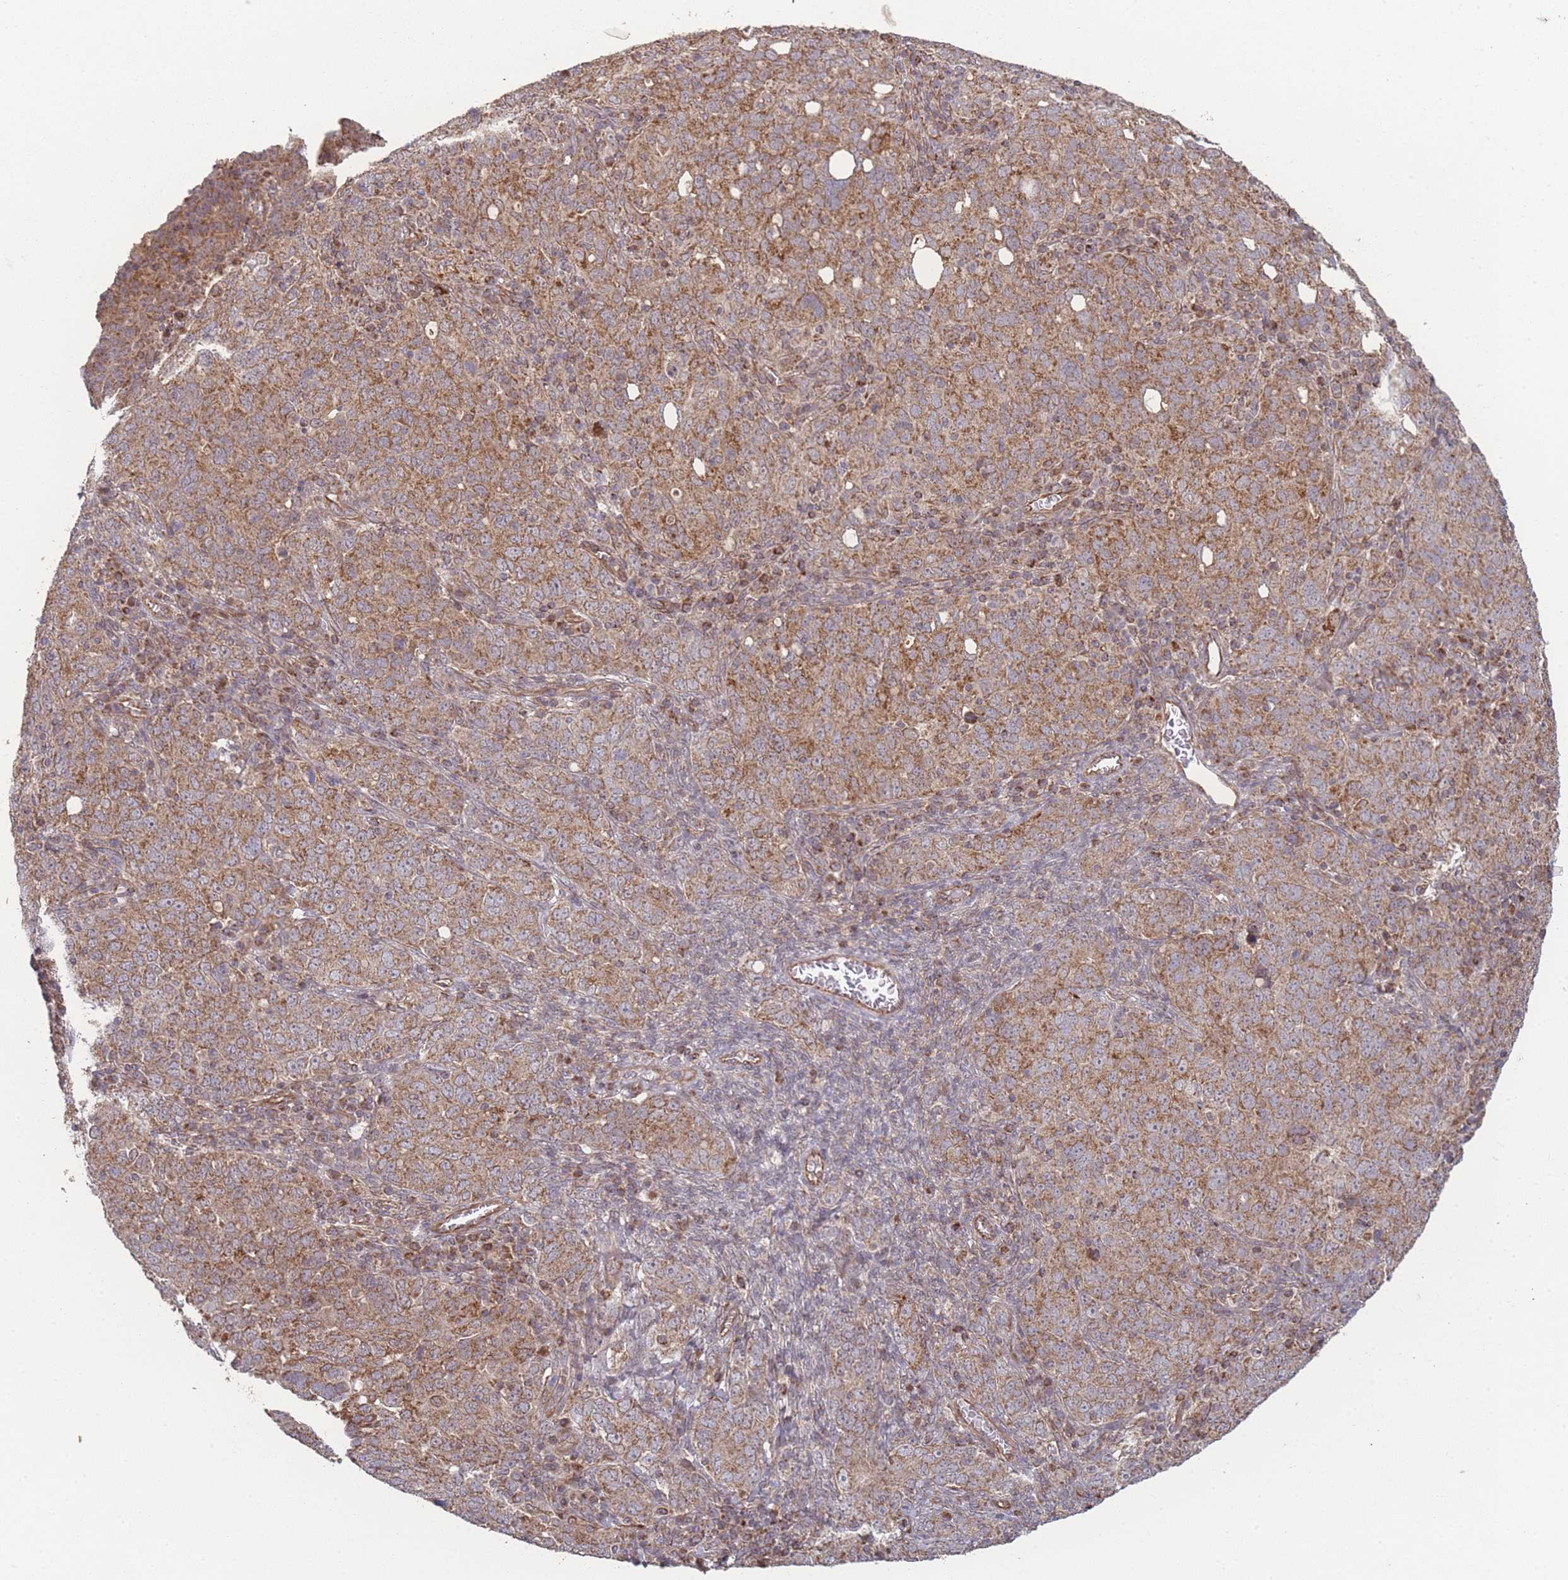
{"staining": {"intensity": "moderate", "quantity": ">75%", "location": "cytoplasmic/membranous"}, "tissue": "ovarian cancer", "cell_type": "Tumor cells", "image_type": "cancer", "snomed": [{"axis": "morphology", "description": "Carcinoma, endometroid"}, {"axis": "topography", "description": "Ovary"}], "caption": "A brown stain highlights moderate cytoplasmic/membranous expression of a protein in human ovarian endometroid carcinoma tumor cells. (DAB IHC, brown staining for protein, blue staining for nuclei).", "gene": "PXMP4", "patient": {"sex": "female", "age": 62}}